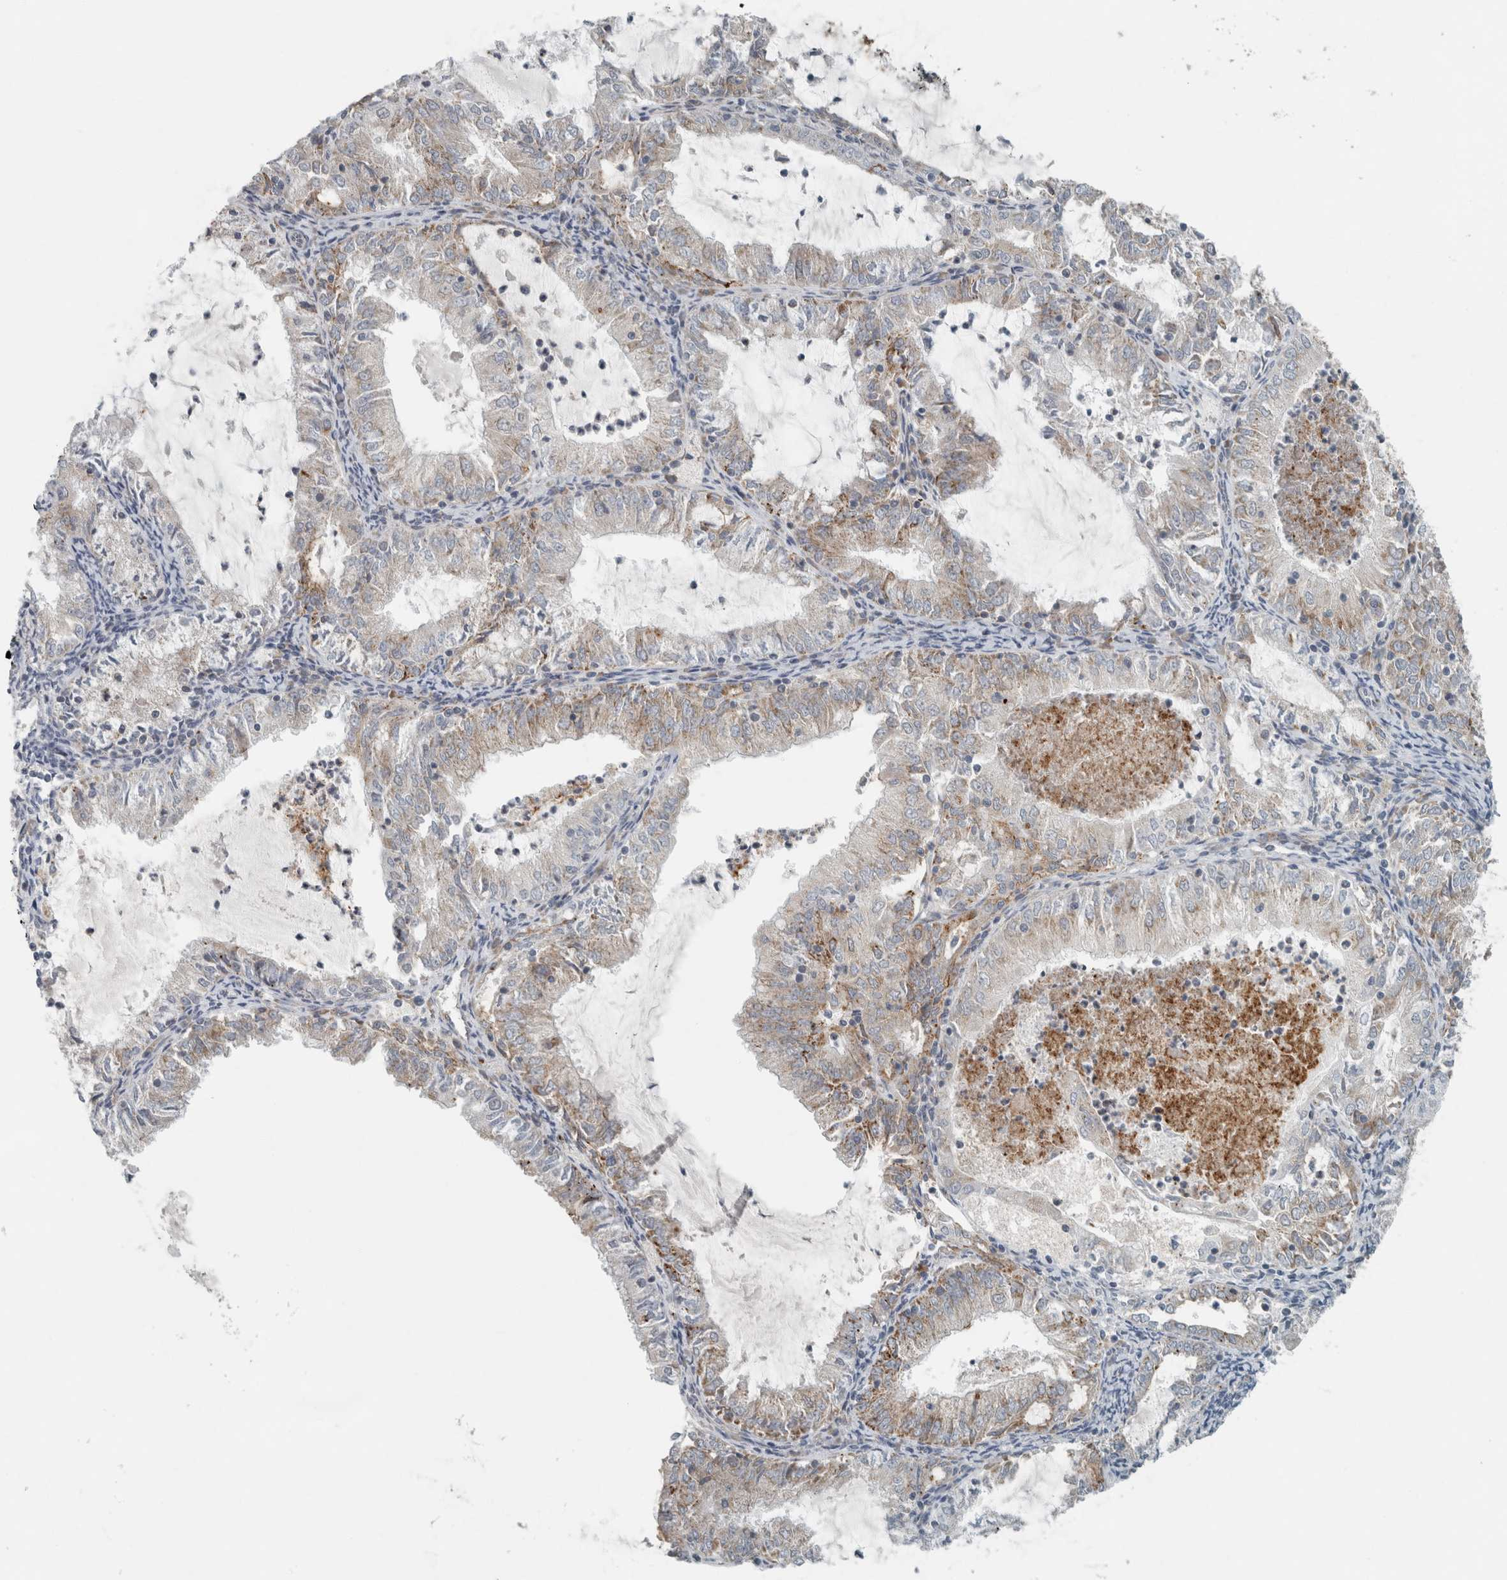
{"staining": {"intensity": "weak", "quantity": "<25%", "location": "cytoplasmic/membranous"}, "tissue": "endometrial cancer", "cell_type": "Tumor cells", "image_type": "cancer", "snomed": [{"axis": "morphology", "description": "Adenocarcinoma, NOS"}, {"axis": "topography", "description": "Endometrium"}], "caption": "Immunohistochemistry photomicrograph of neoplastic tissue: human endometrial adenocarcinoma stained with DAB displays no significant protein staining in tumor cells. The staining was performed using DAB (3,3'-diaminobenzidine) to visualize the protein expression in brown, while the nuclei were stained in blue with hematoxylin (Magnification: 20x).", "gene": "KIF1C", "patient": {"sex": "female", "age": 57}}